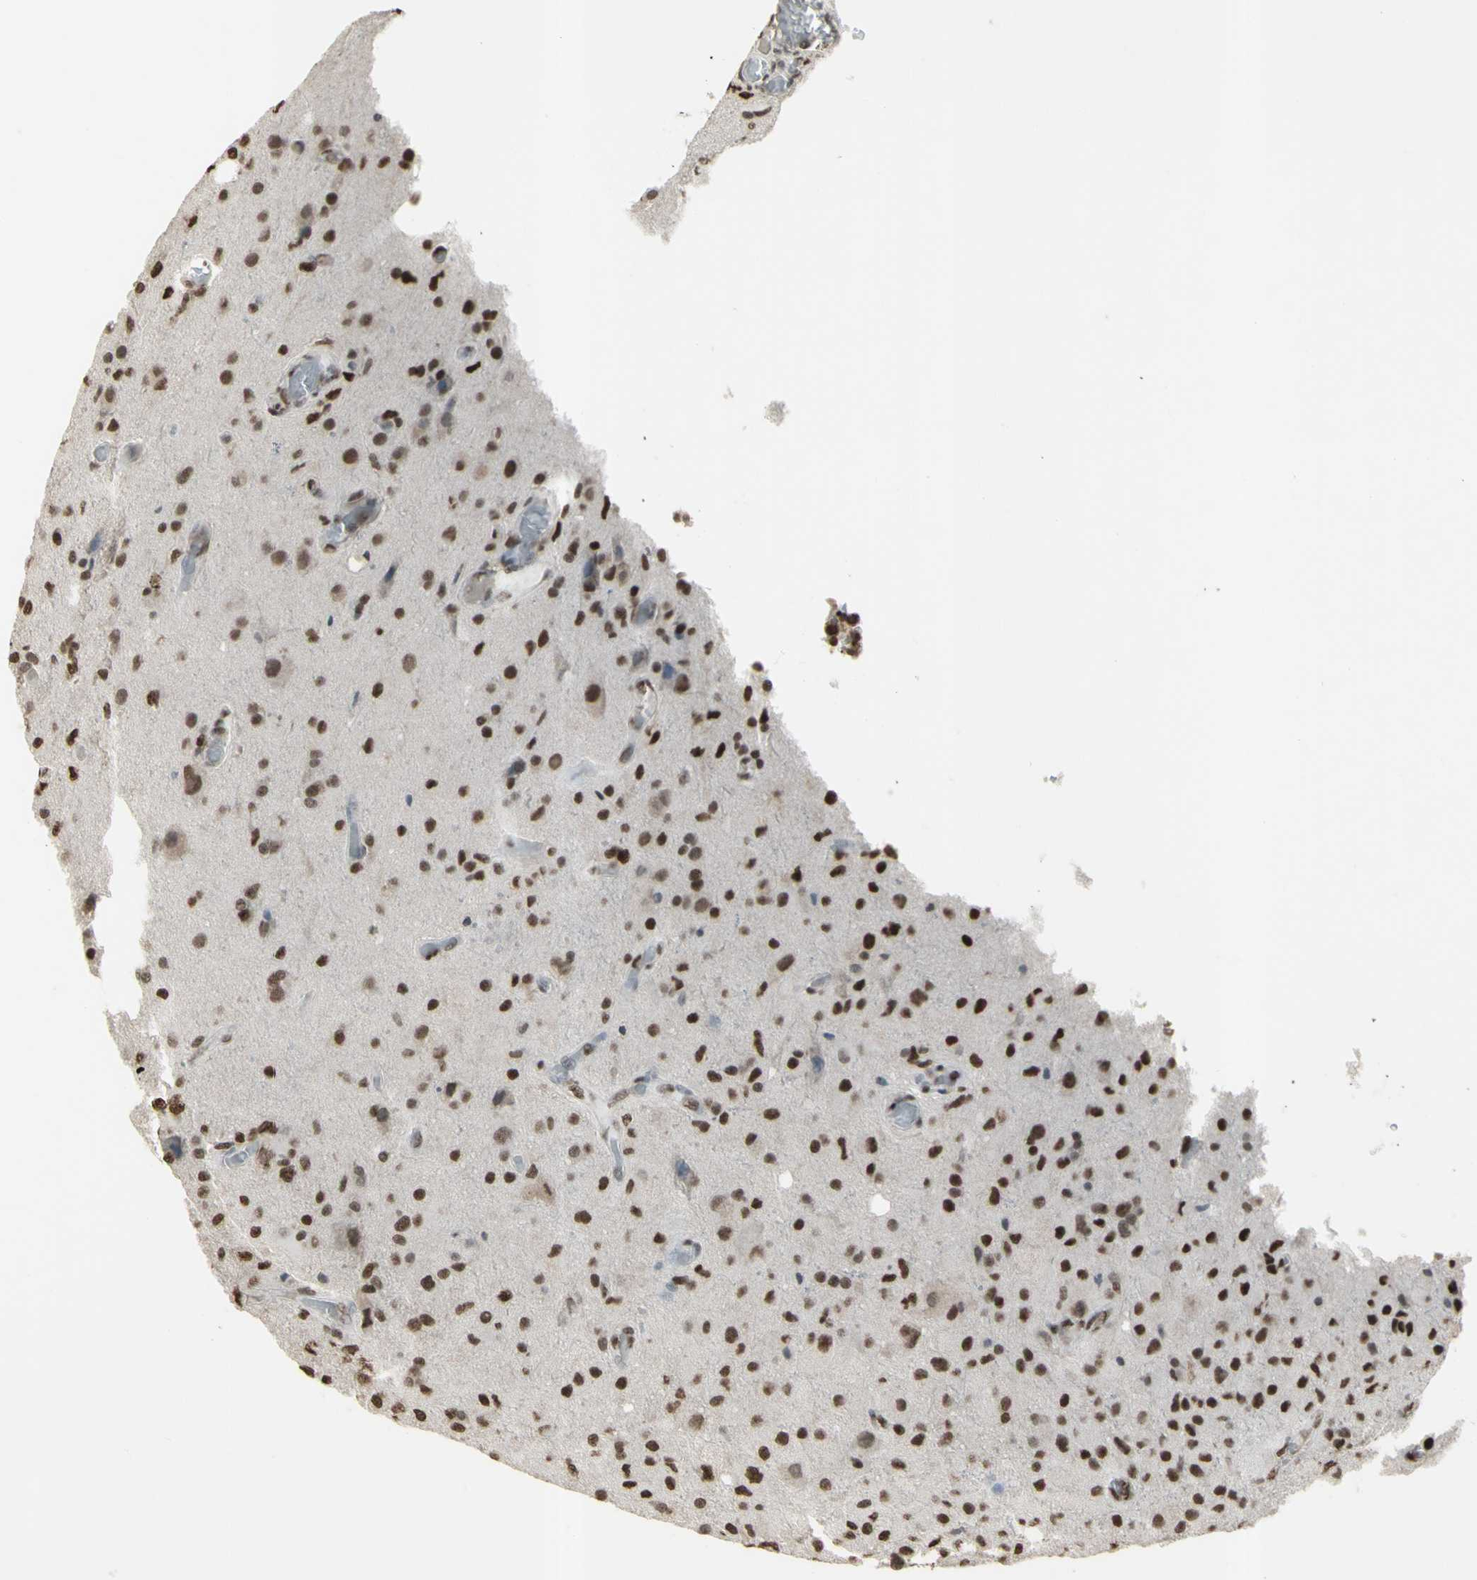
{"staining": {"intensity": "strong", "quantity": ">75%", "location": "nuclear"}, "tissue": "glioma", "cell_type": "Tumor cells", "image_type": "cancer", "snomed": [{"axis": "morphology", "description": "Normal tissue, NOS"}, {"axis": "morphology", "description": "Glioma, malignant, High grade"}, {"axis": "topography", "description": "Cerebral cortex"}], "caption": "This photomicrograph shows immunohistochemistry (IHC) staining of malignant glioma (high-grade), with high strong nuclear expression in approximately >75% of tumor cells.", "gene": "TRIM28", "patient": {"sex": "male", "age": 77}}